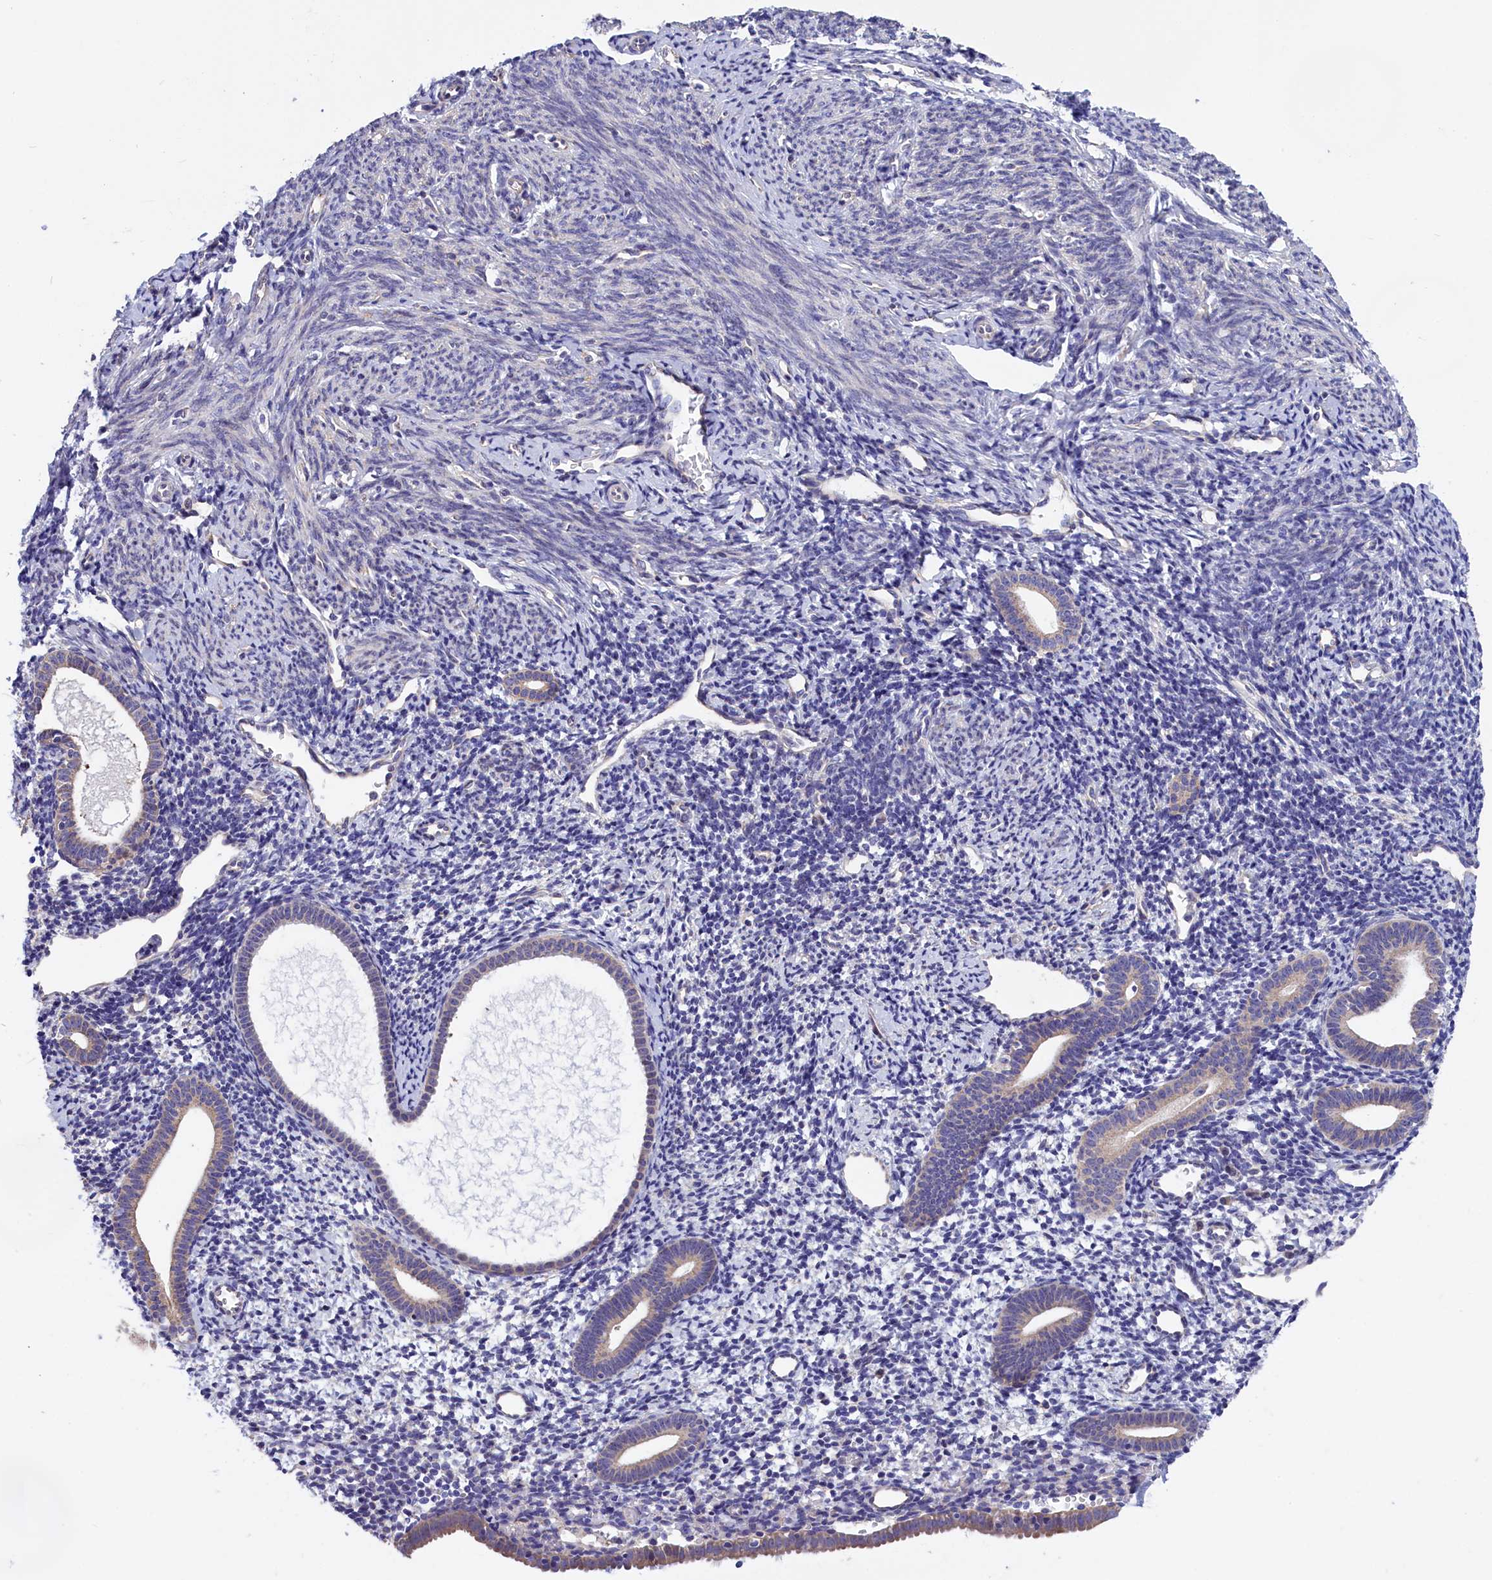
{"staining": {"intensity": "negative", "quantity": "none", "location": "none"}, "tissue": "endometrium", "cell_type": "Cells in endometrial stroma", "image_type": "normal", "snomed": [{"axis": "morphology", "description": "Normal tissue, NOS"}, {"axis": "topography", "description": "Endometrium"}], "caption": "An immunohistochemistry micrograph of unremarkable endometrium is shown. There is no staining in cells in endometrial stroma of endometrium. (DAB (3,3'-diaminobenzidine) immunohistochemistry visualized using brightfield microscopy, high magnification).", "gene": "CYP2U1", "patient": {"sex": "female", "age": 56}}